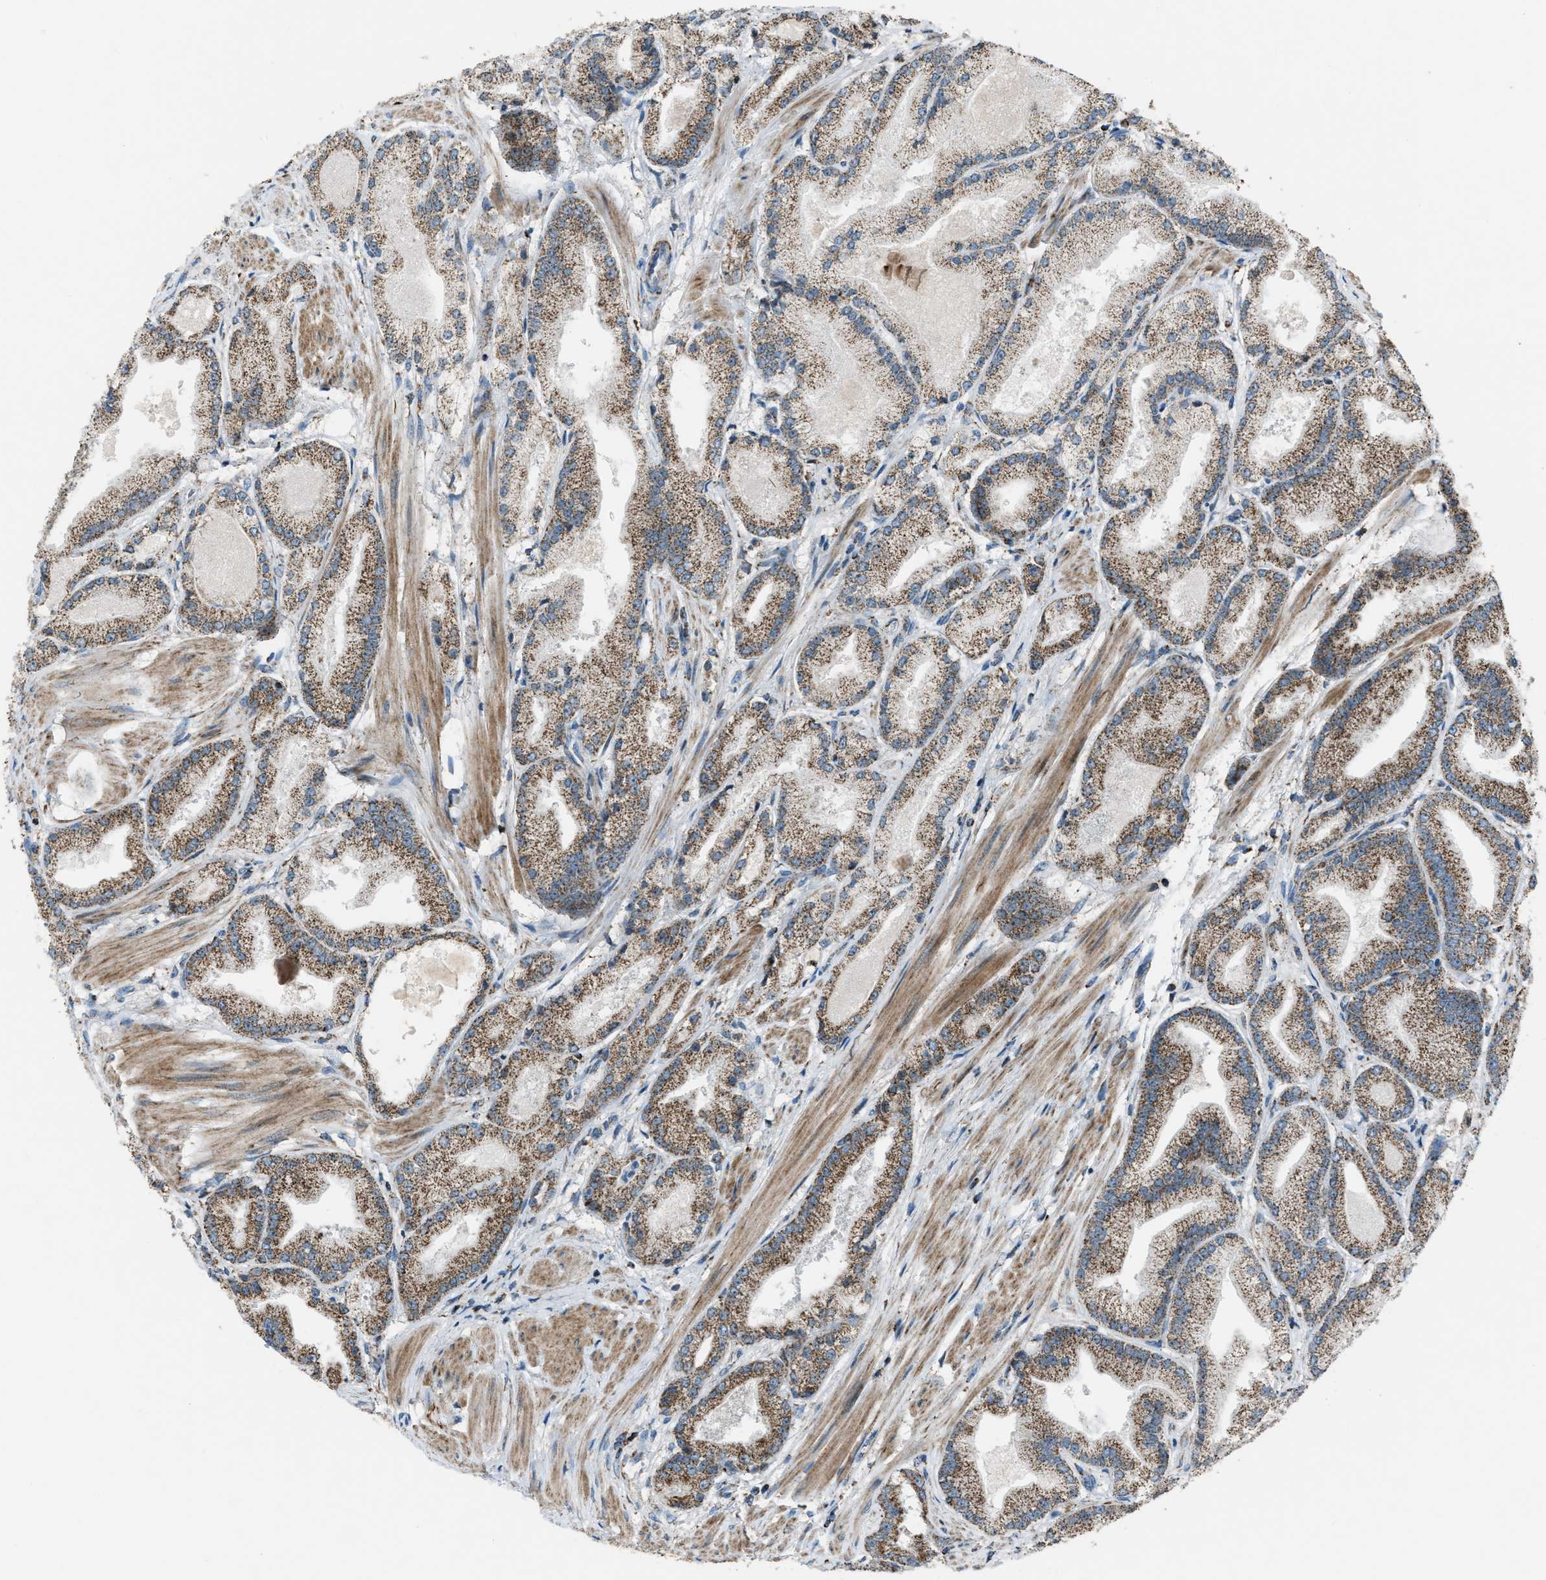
{"staining": {"intensity": "moderate", "quantity": ">75%", "location": "cytoplasmic/membranous"}, "tissue": "prostate cancer", "cell_type": "Tumor cells", "image_type": "cancer", "snomed": [{"axis": "morphology", "description": "Adenocarcinoma, High grade"}, {"axis": "topography", "description": "Prostate"}], "caption": "Moderate cytoplasmic/membranous protein positivity is identified in about >75% of tumor cells in prostate cancer.", "gene": "CHN2", "patient": {"sex": "male", "age": 50}}